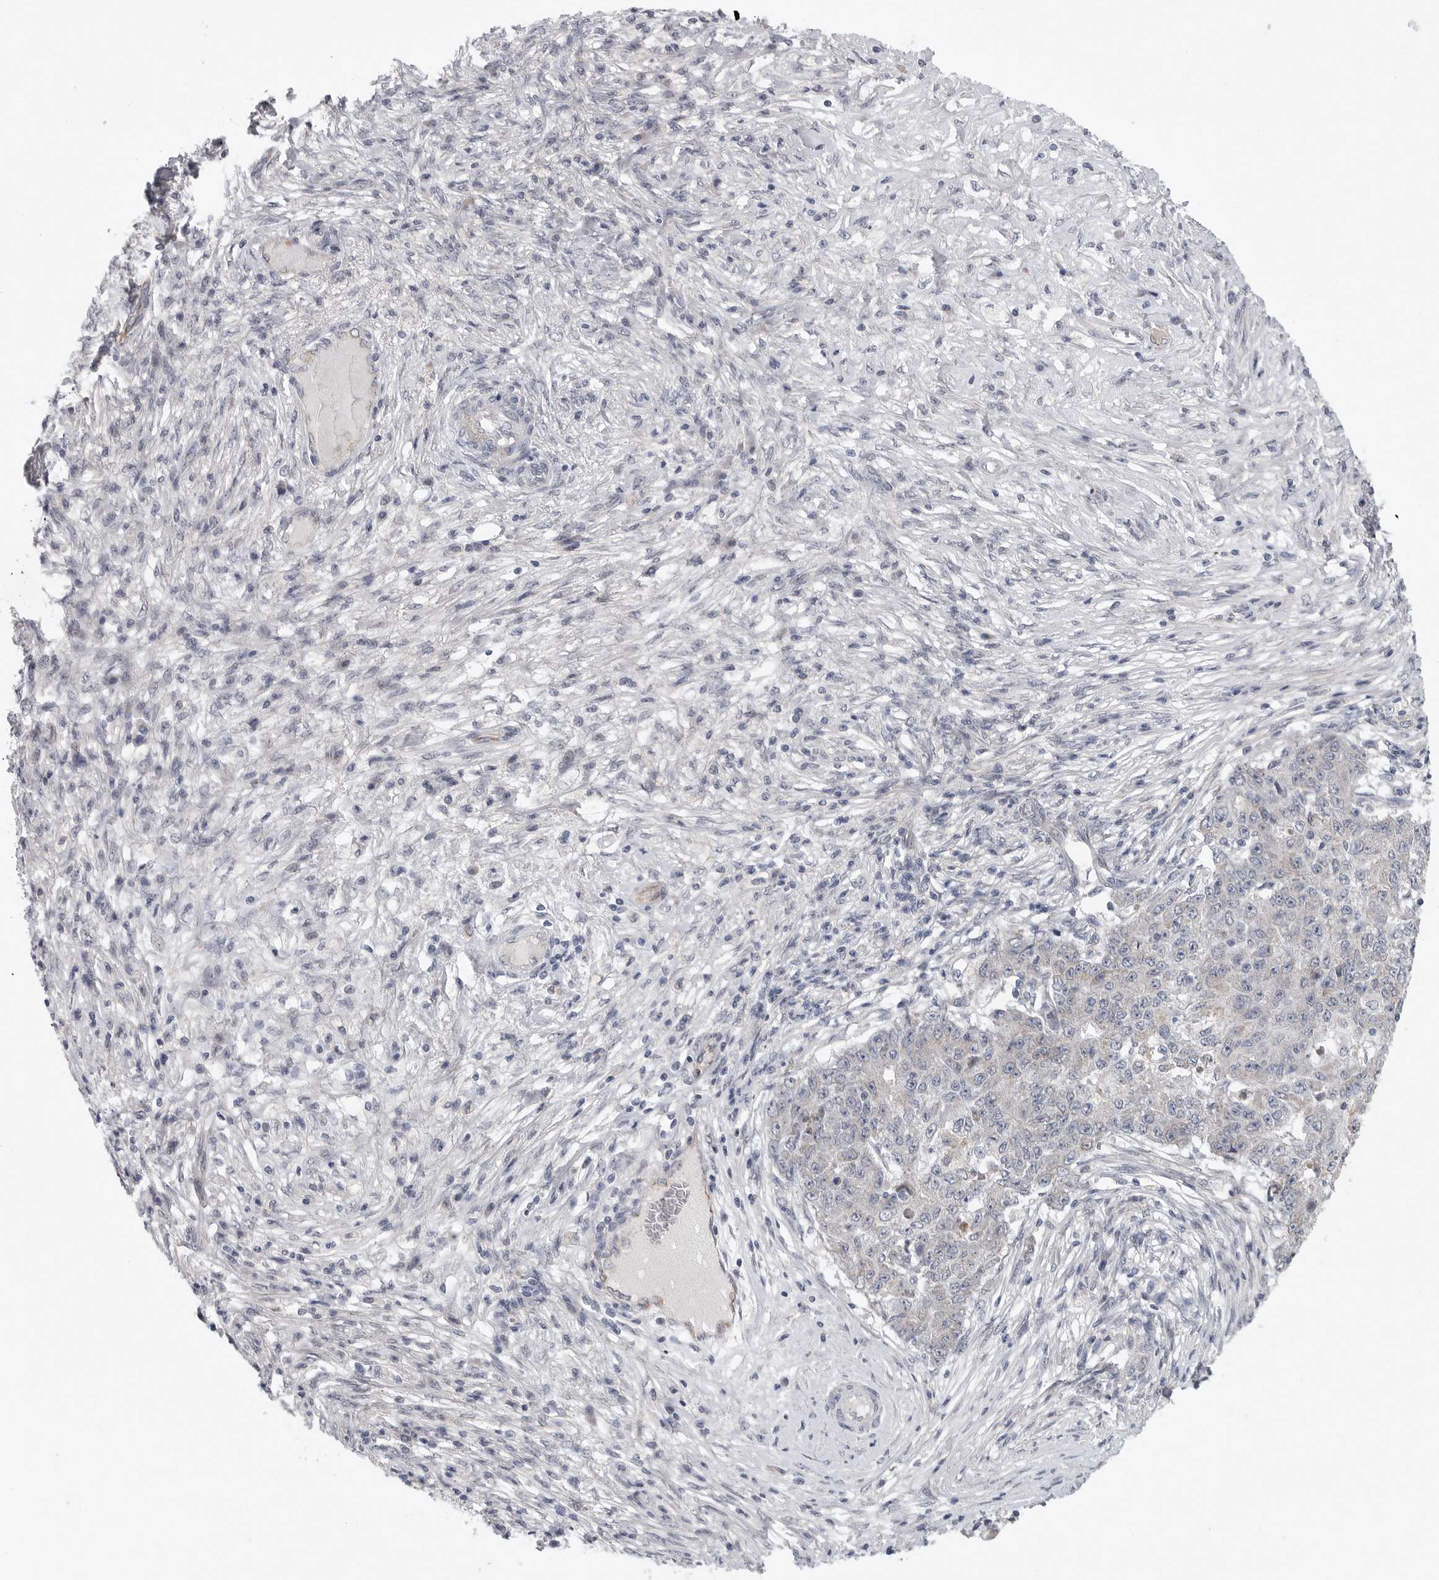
{"staining": {"intensity": "negative", "quantity": "none", "location": "none"}, "tissue": "ovarian cancer", "cell_type": "Tumor cells", "image_type": "cancer", "snomed": [{"axis": "morphology", "description": "Carcinoma, endometroid"}, {"axis": "topography", "description": "Ovary"}], "caption": "There is no significant staining in tumor cells of ovarian cancer.", "gene": "FBXO43", "patient": {"sex": "female", "age": 42}}